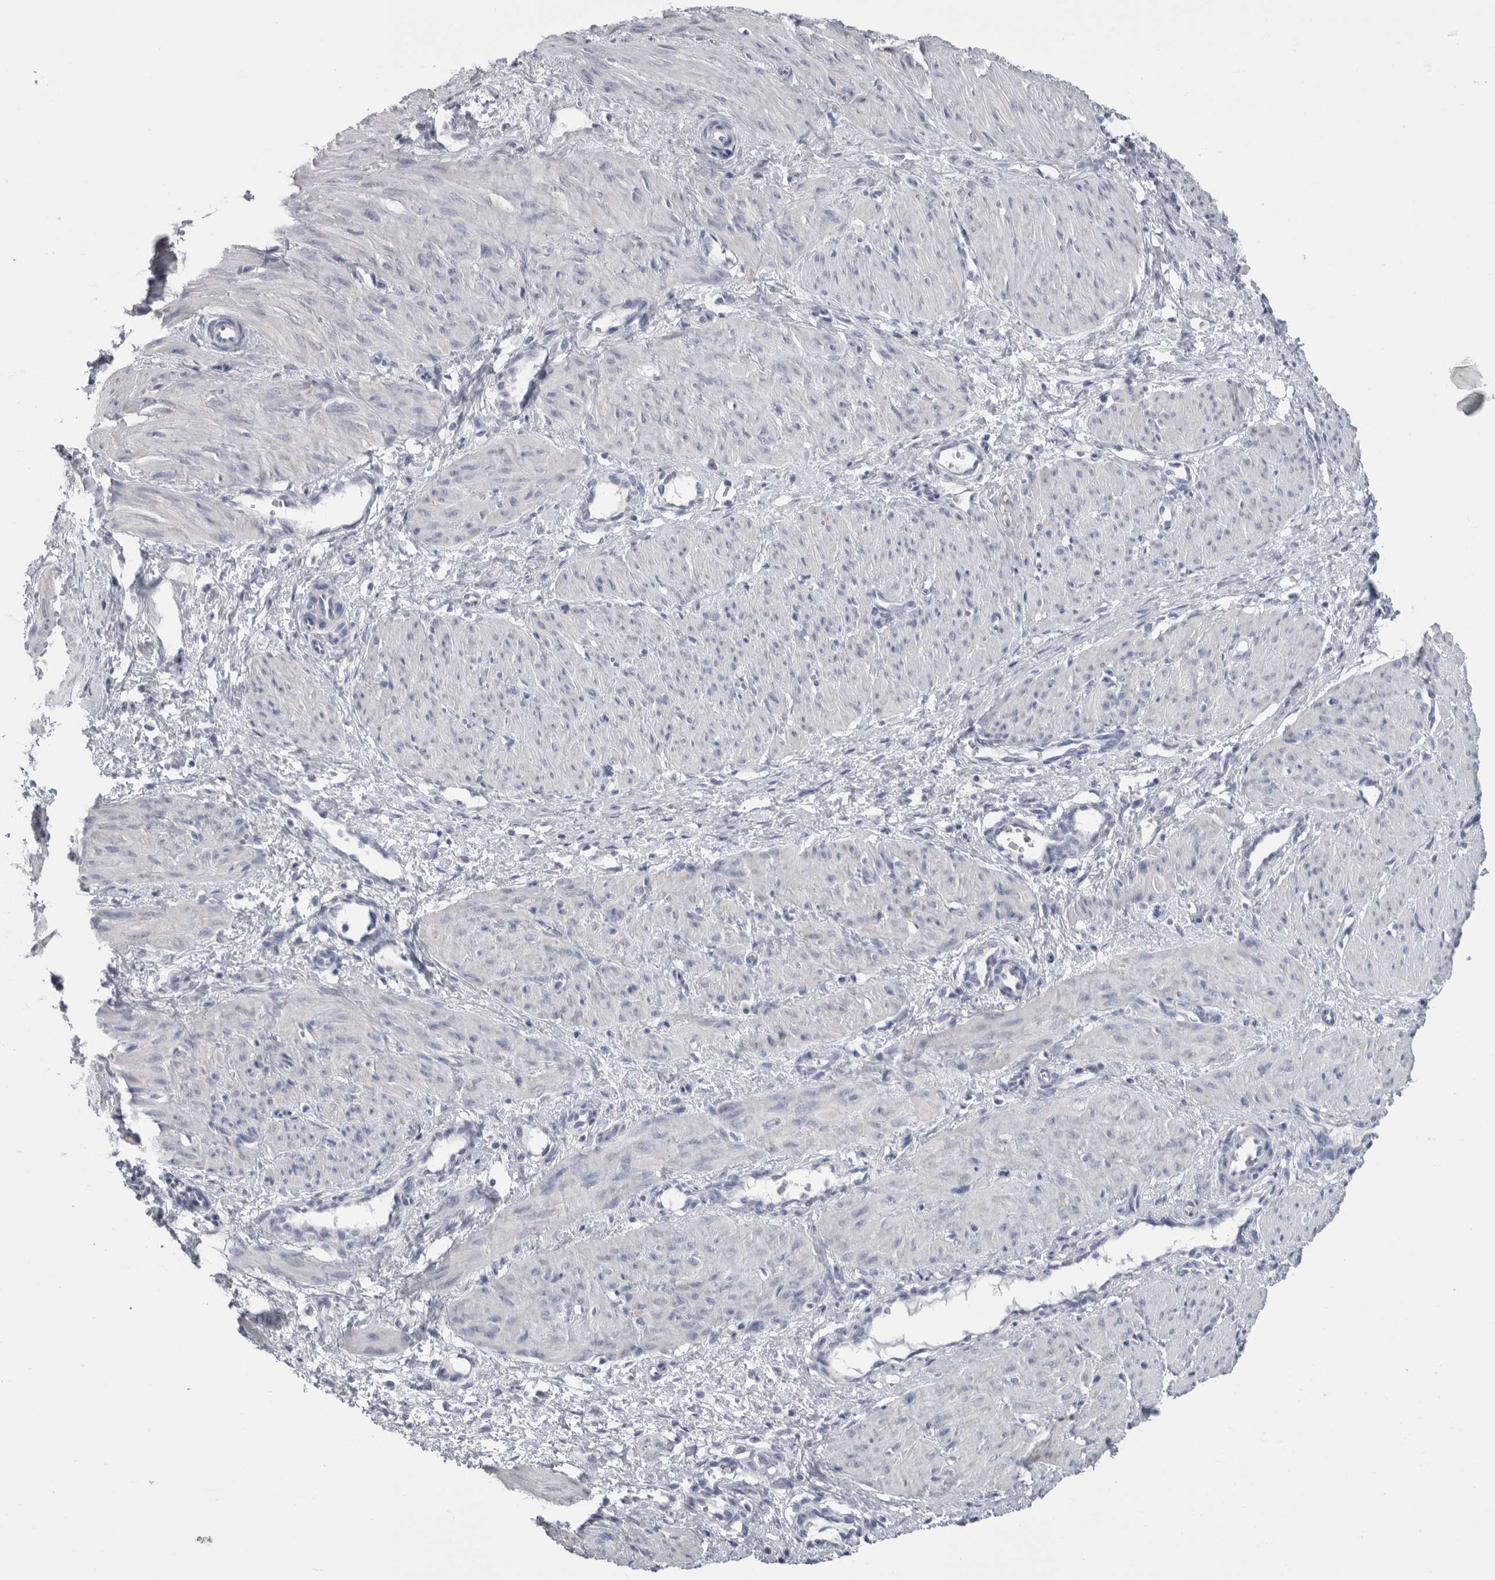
{"staining": {"intensity": "negative", "quantity": "none", "location": "none"}, "tissue": "smooth muscle", "cell_type": "Smooth muscle cells", "image_type": "normal", "snomed": [{"axis": "morphology", "description": "Normal tissue, NOS"}, {"axis": "topography", "description": "Endometrium"}], "caption": "This is an IHC photomicrograph of normal human smooth muscle. There is no positivity in smooth muscle cells.", "gene": "MSMB", "patient": {"sex": "female", "age": 33}}